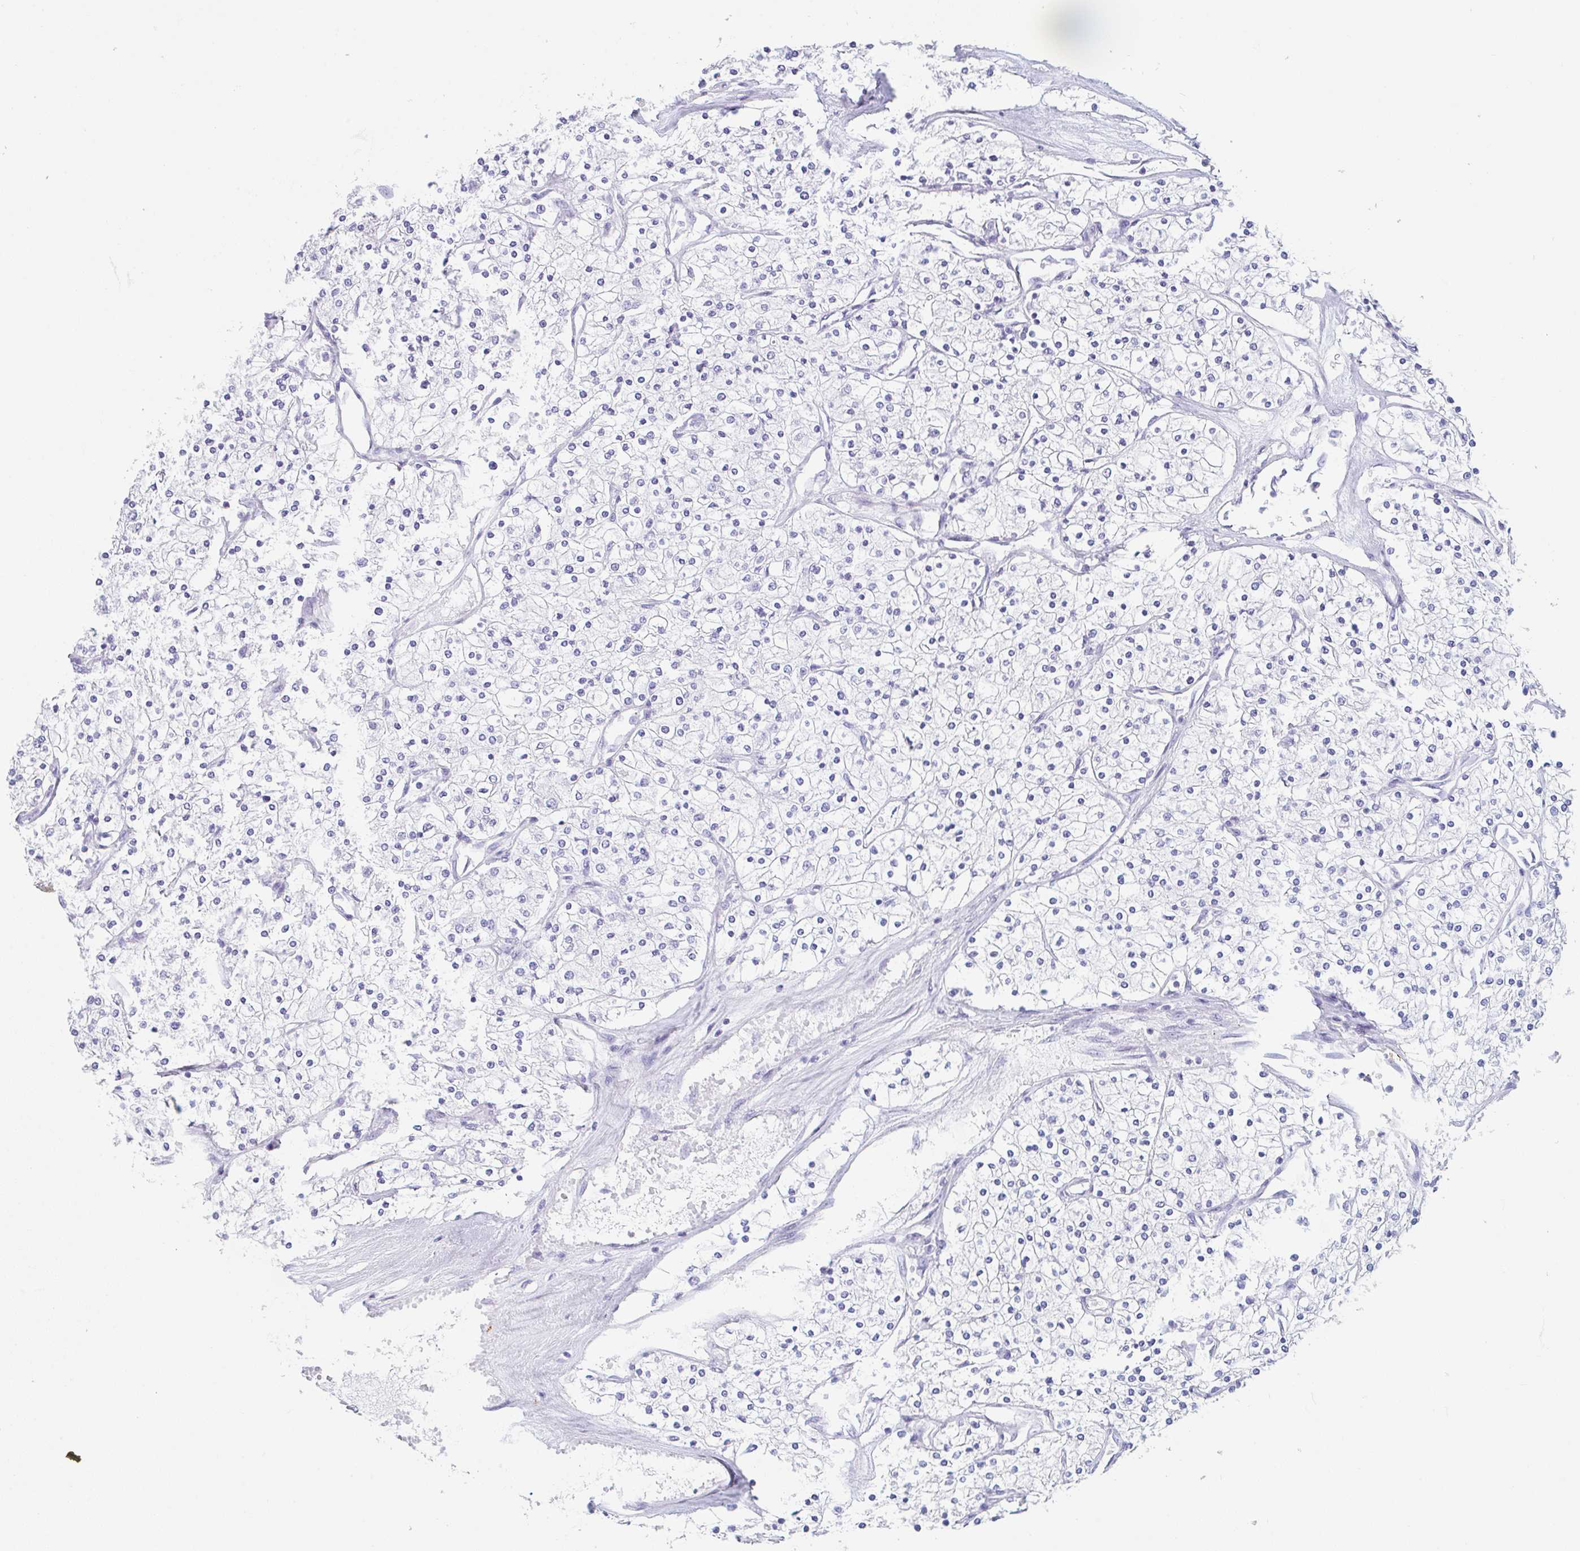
{"staining": {"intensity": "negative", "quantity": "none", "location": "none"}, "tissue": "renal cancer", "cell_type": "Tumor cells", "image_type": "cancer", "snomed": [{"axis": "morphology", "description": "Adenocarcinoma, NOS"}, {"axis": "topography", "description": "Kidney"}], "caption": "Tumor cells are negative for brown protein staining in renal adenocarcinoma.", "gene": "TAS2R41", "patient": {"sex": "male", "age": 80}}